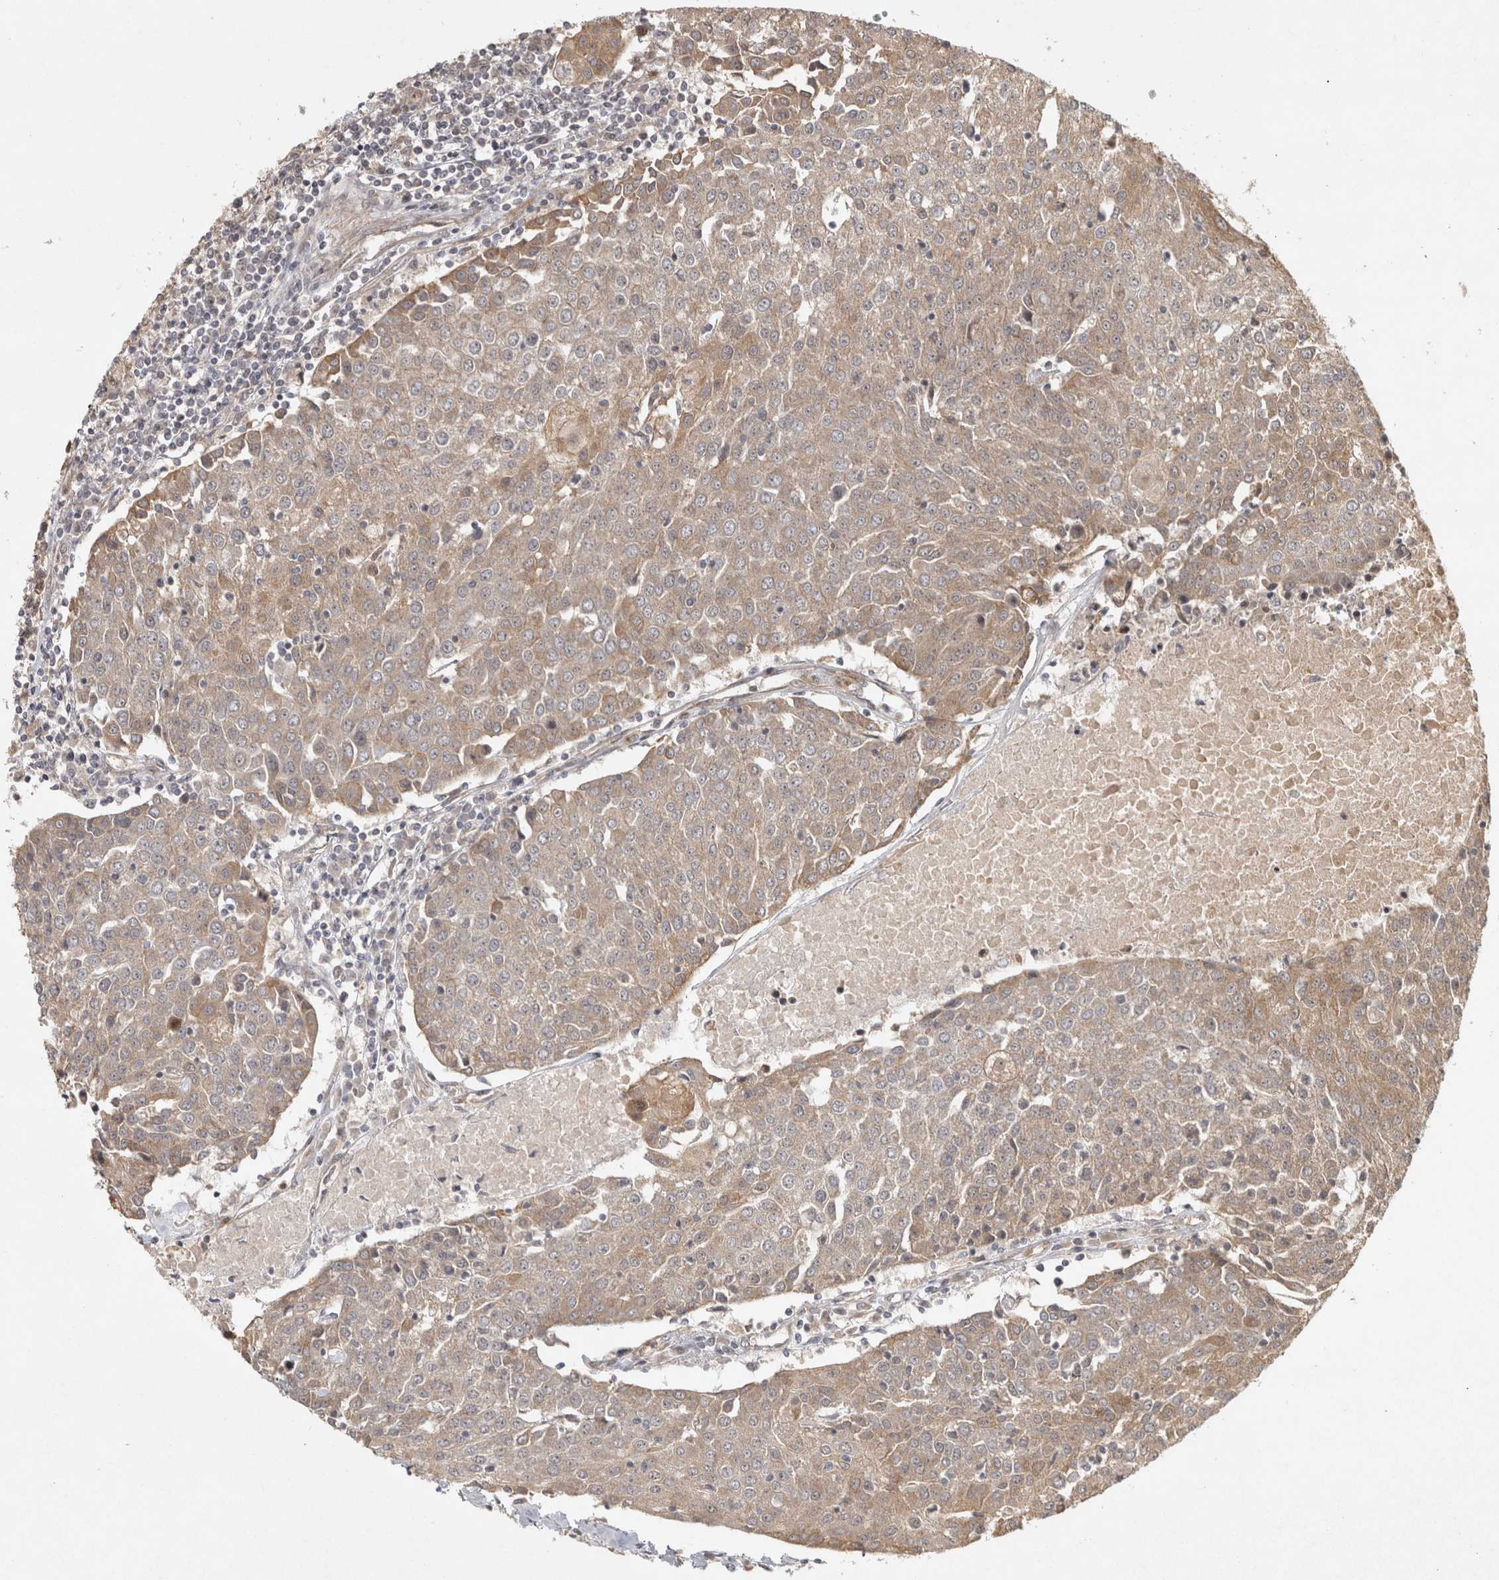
{"staining": {"intensity": "moderate", "quantity": ">75%", "location": "cytoplasmic/membranous"}, "tissue": "urothelial cancer", "cell_type": "Tumor cells", "image_type": "cancer", "snomed": [{"axis": "morphology", "description": "Urothelial carcinoma, High grade"}, {"axis": "topography", "description": "Urinary bladder"}], "caption": "Urothelial carcinoma (high-grade) tissue shows moderate cytoplasmic/membranous expression in approximately >75% of tumor cells, visualized by immunohistochemistry. (DAB (3,3'-diaminobenzidine) = brown stain, brightfield microscopy at high magnification).", "gene": "CAMSAP2", "patient": {"sex": "female", "age": 85}}